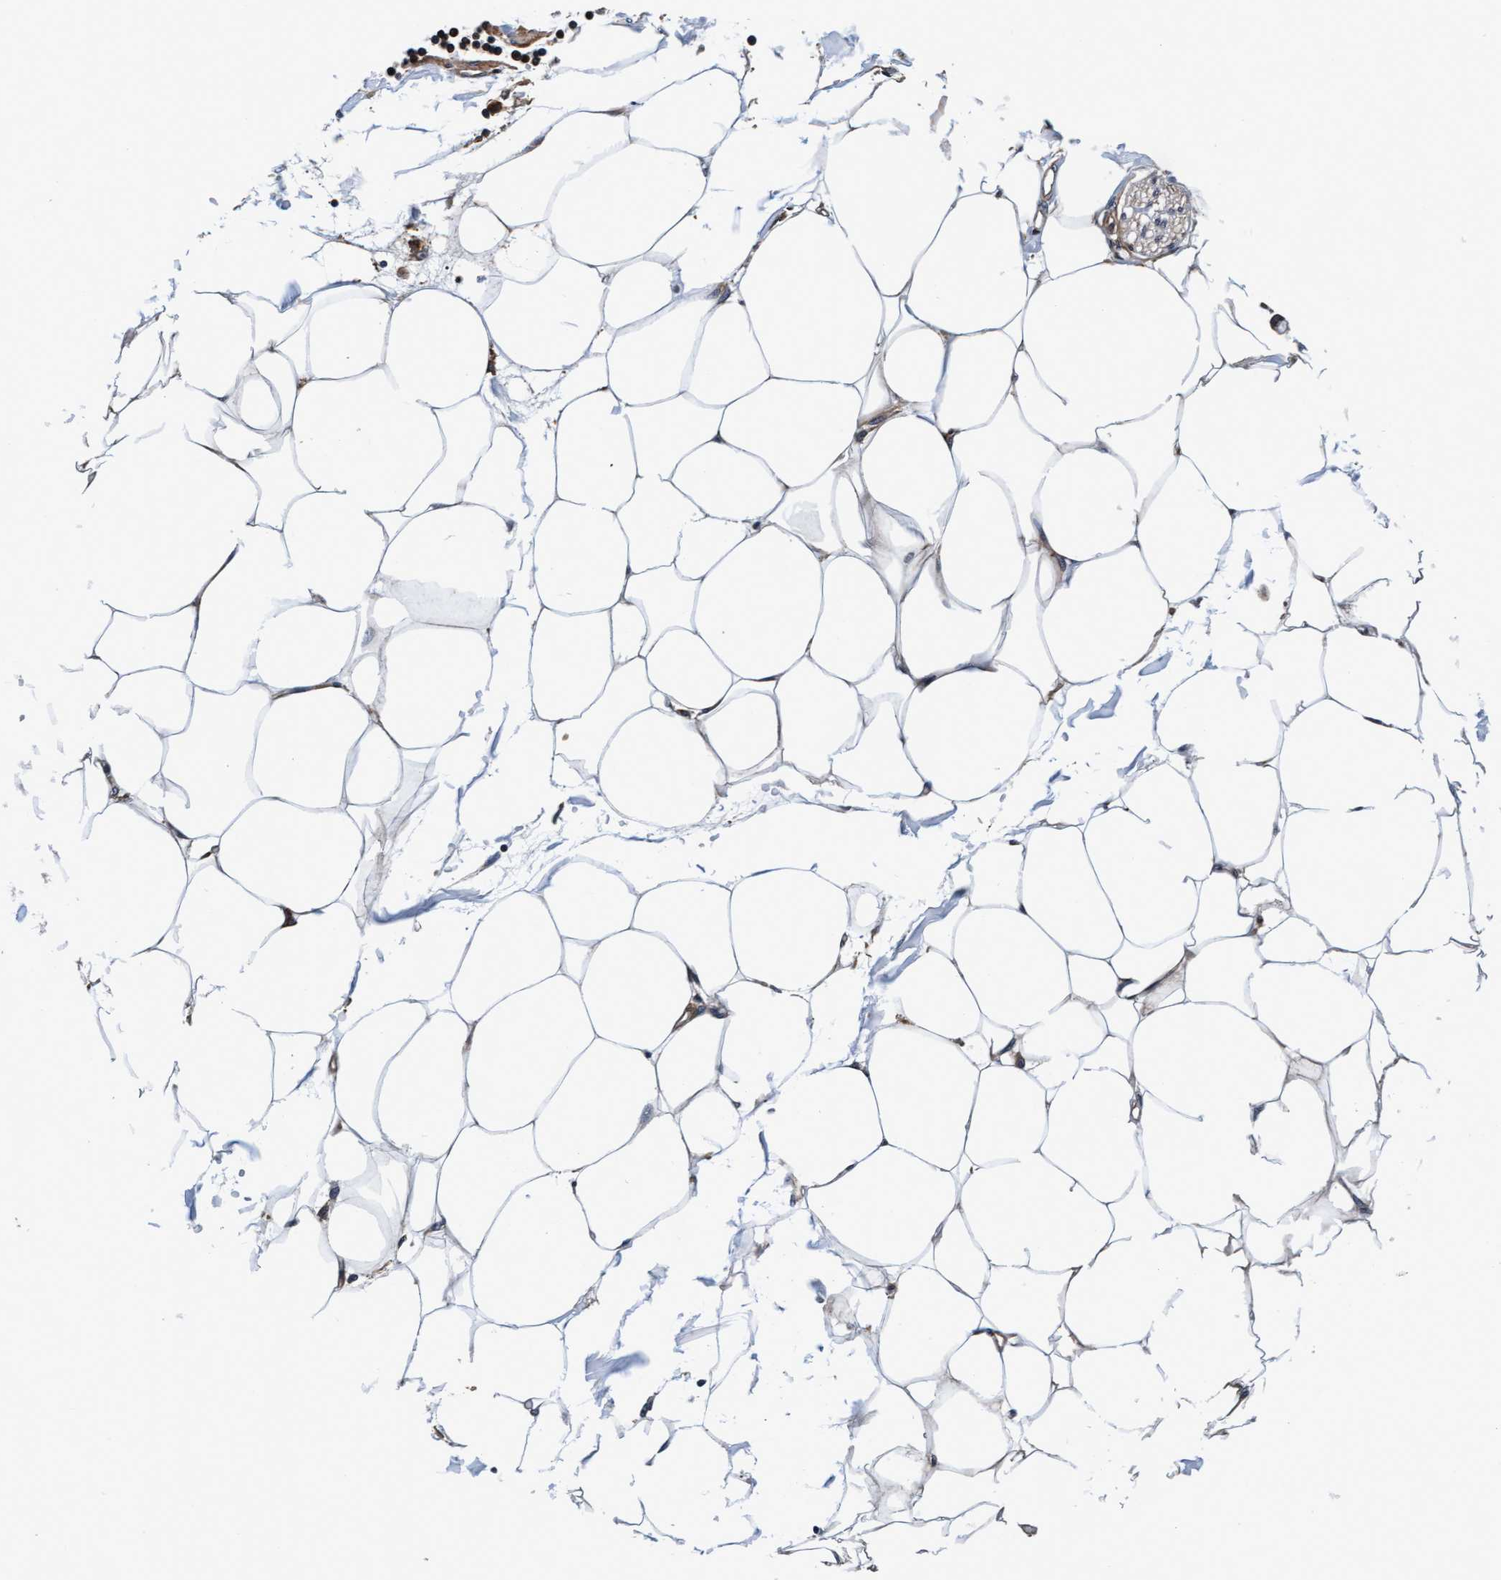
{"staining": {"intensity": "weak", "quantity": "25%-75%", "location": "cytoplasmic/membranous"}, "tissue": "adipose tissue", "cell_type": "Adipocytes", "image_type": "normal", "snomed": [{"axis": "morphology", "description": "Normal tissue, NOS"}, {"axis": "morphology", "description": "Adenocarcinoma, NOS"}, {"axis": "topography", "description": "Colon"}, {"axis": "topography", "description": "Peripheral nerve tissue"}], "caption": "DAB (3,3'-diaminobenzidine) immunohistochemical staining of normal adipose tissue demonstrates weak cytoplasmic/membranous protein staining in approximately 25%-75% of adipocytes.", "gene": "EFCAB13", "patient": {"sex": "male", "age": 14}}